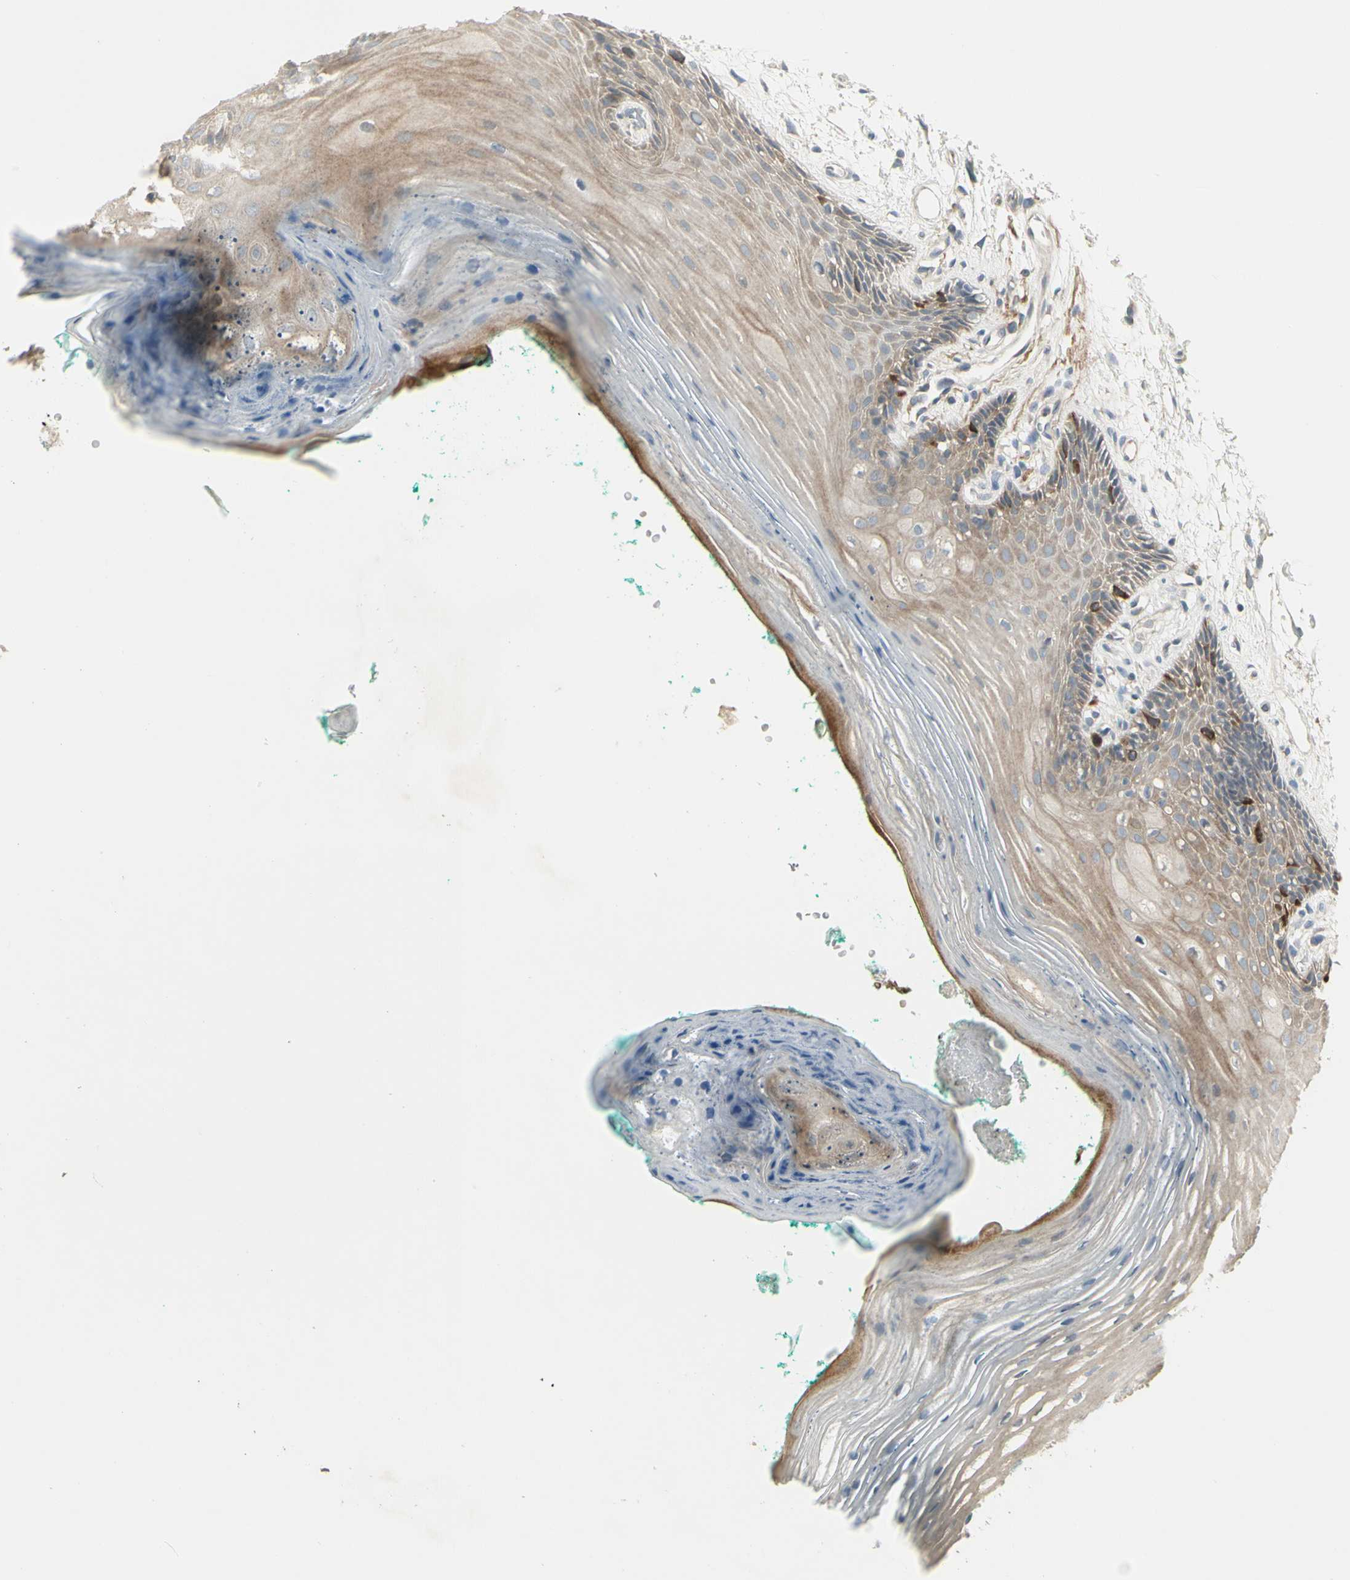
{"staining": {"intensity": "weak", "quantity": ">75%", "location": "cytoplasmic/membranous"}, "tissue": "oral mucosa", "cell_type": "Squamous epithelial cells", "image_type": "normal", "snomed": [{"axis": "morphology", "description": "Normal tissue, NOS"}, {"axis": "topography", "description": "Skeletal muscle"}, {"axis": "topography", "description": "Oral tissue"}, {"axis": "topography", "description": "Peripheral nerve tissue"}], "caption": "The histopathology image displays a brown stain indicating the presence of a protein in the cytoplasmic/membranous of squamous epithelial cells in oral mucosa. Using DAB (brown) and hematoxylin (blue) stains, captured at high magnification using brightfield microscopy.", "gene": "CCNB2", "patient": {"sex": "female", "age": 84}}